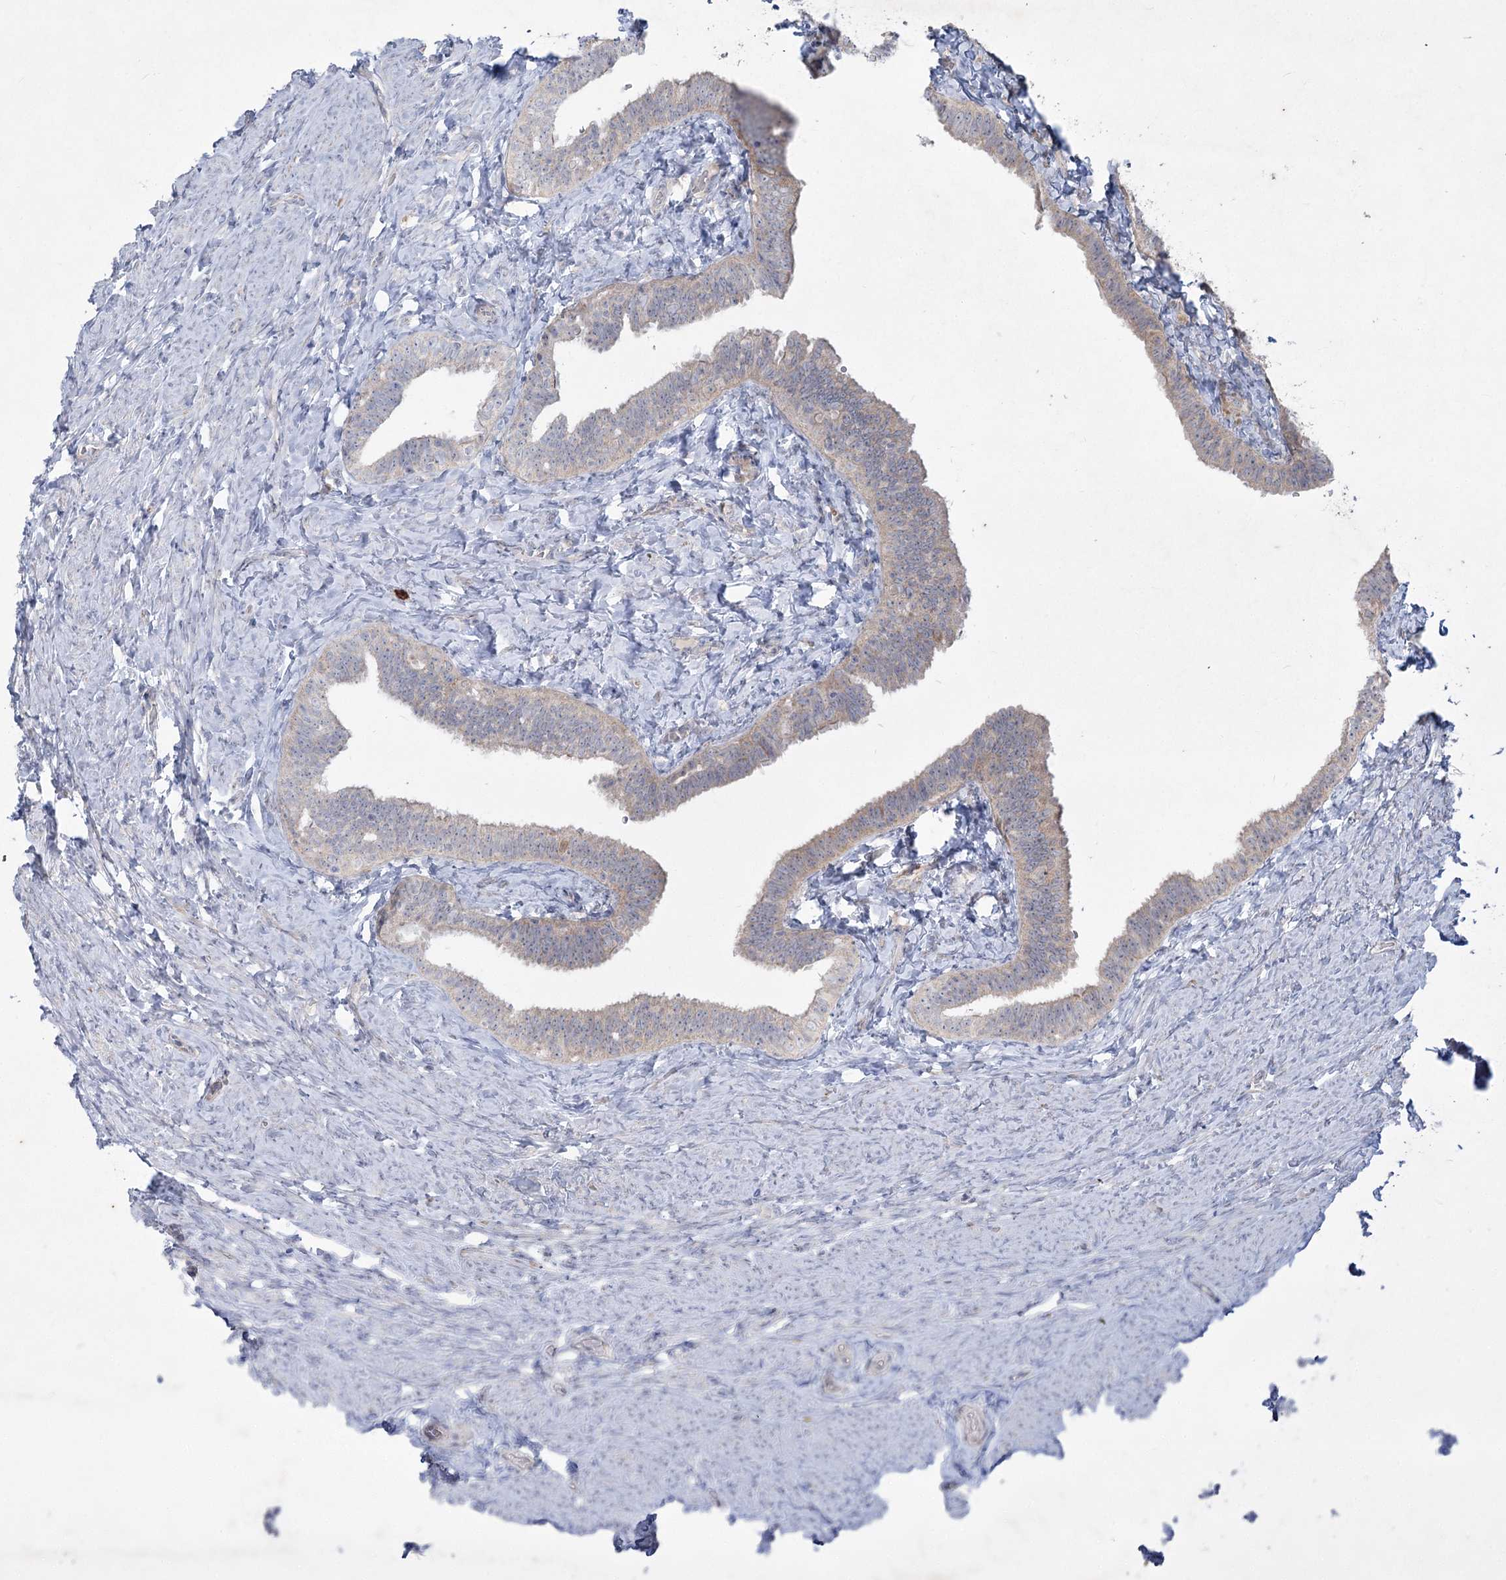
{"staining": {"intensity": "weak", "quantity": "<25%", "location": "cytoplasmic/membranous"}, "tissue": "fallopian tube", "cell_type": "Glandular cells", "image_type": "normal", "snomed": [{"axis": "morphology", "description": "Normal tissue, NOS"}, {"axis": "topography", "description": "Fallopian tube"}], "caption": "DAB immunohistochemical staining of normal human fallopian tube exhibits no significant staining in glandular cells. (Brightfield microscopy of DAB IHC at high magnification).", "gene": "PLA2G12A", "patient": {"sex": "female", "age": 39}}